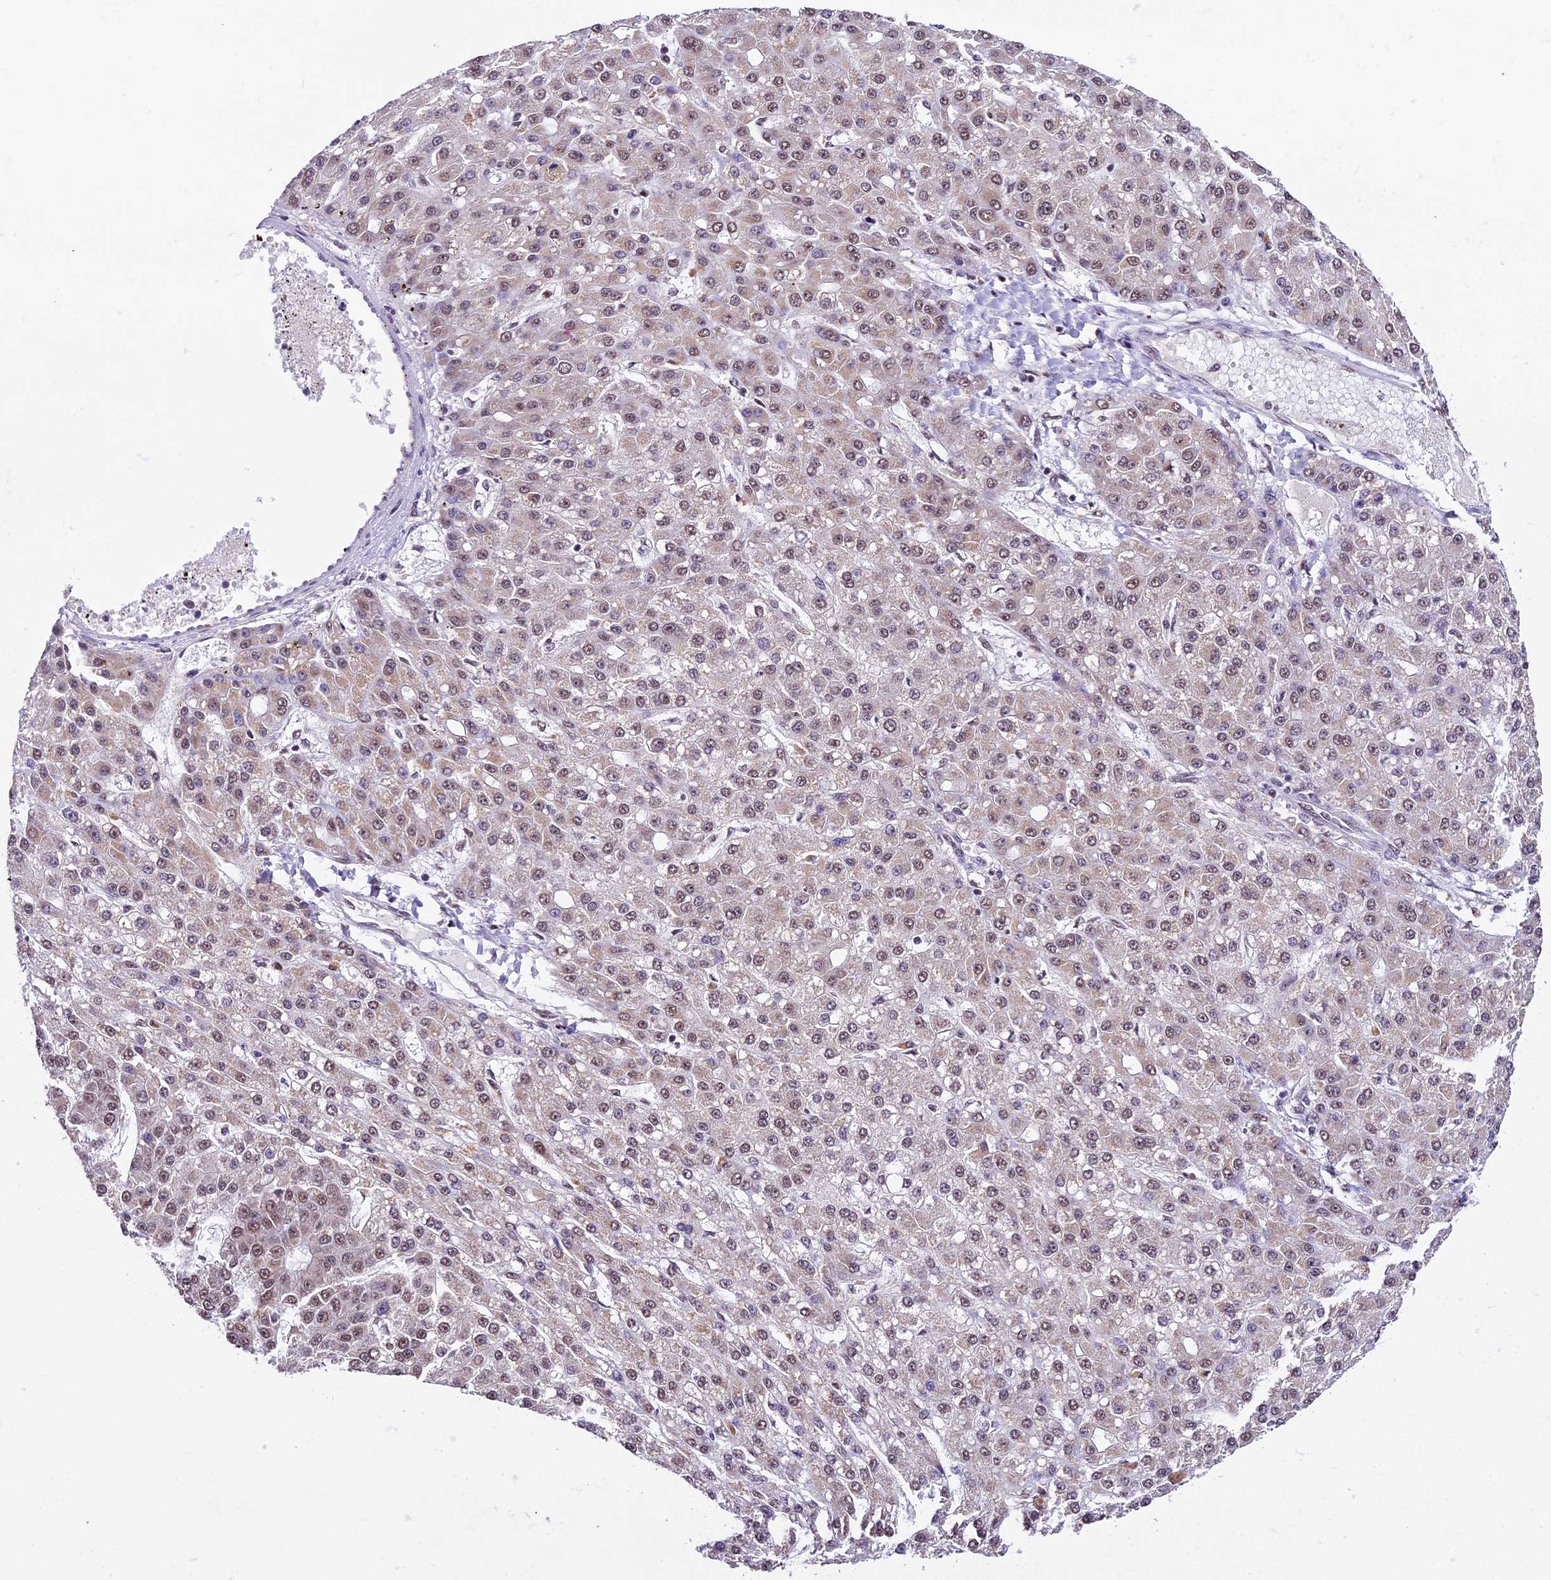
{"staining": {"intensity": "weak", "quantity": ">75%", "location": "nuclear"}, "tissue": "liver cancer", "cell_type": "Tumor cells", "image_type": "cancer", "snomed": [{"axis": "morphology", "description": "Carcinoma, Hepatocellular, NOS"}, {"axis": "topography", "description": "Liver"}], "caption": "This histopathology image shows liver hepatocellular carcinoma stained with IHC to label a protein in brown. The nuclear of tumor cells show weak positivity for the protein. Nuclei are counter-stained blue.", "gene": "CARS2", "patient": {"sex": "male", "age": 67}}